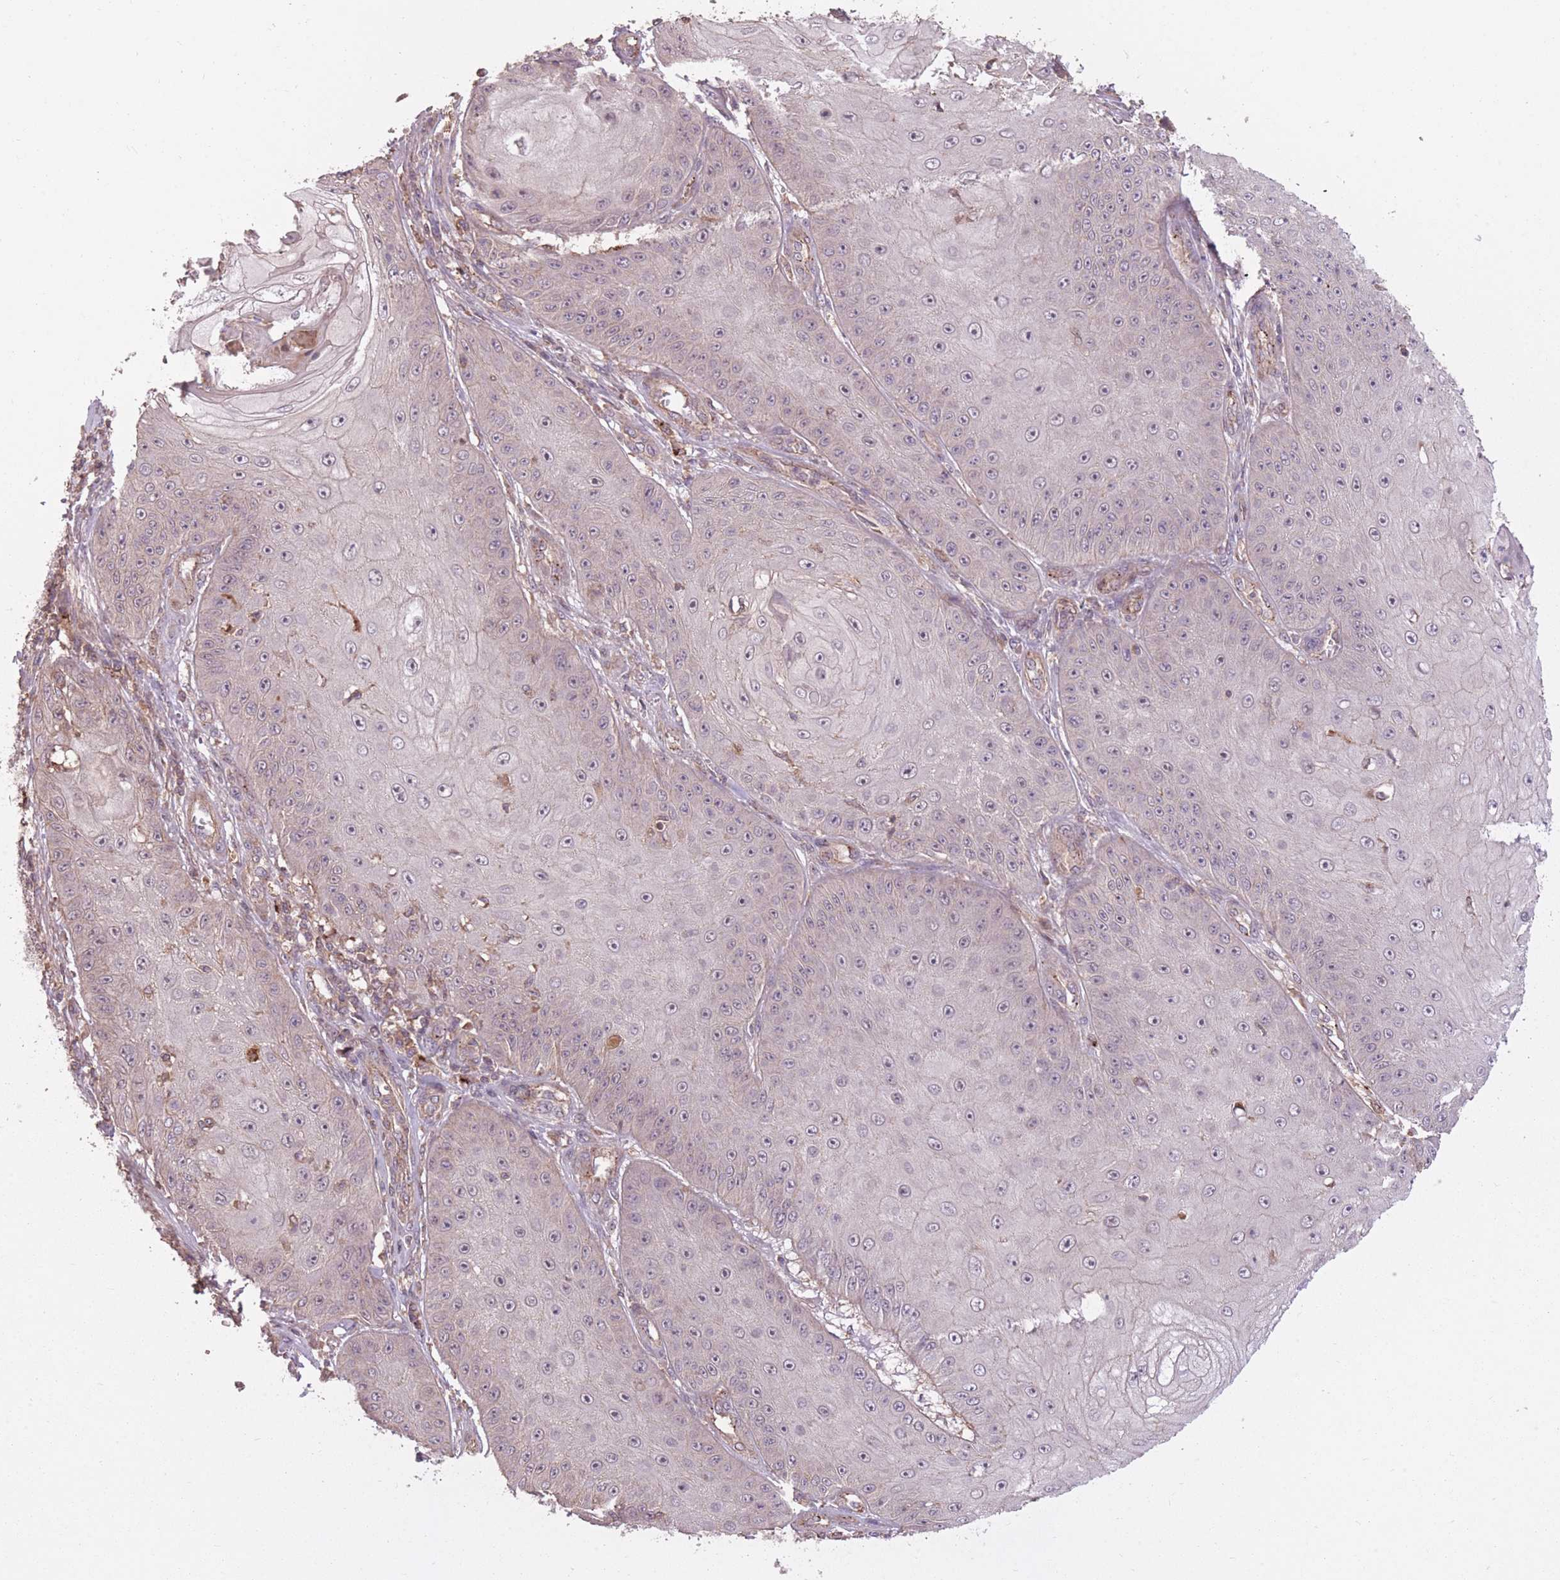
{"staining": {"intensity": "negative", "quantity": "none", "location": "none"}, "tissue": "skin cancer", "cell_type": "Tumor cells", "image_type": "cancer", "snomed": [{"axis": "morphology", "description": "Squamous cell carcinoma, NOS"}, {"axis": "topography", "description": "Skin"}], "caption": "High power microscopy micrograph of an immunohistochemistry (IHC) histopathology image of skin cancer (squamous cell carcinoma), revealing no significant staining in tumor cells.", "gene": "POLR3F", "patient": {"sex": "male", "age": 70}}